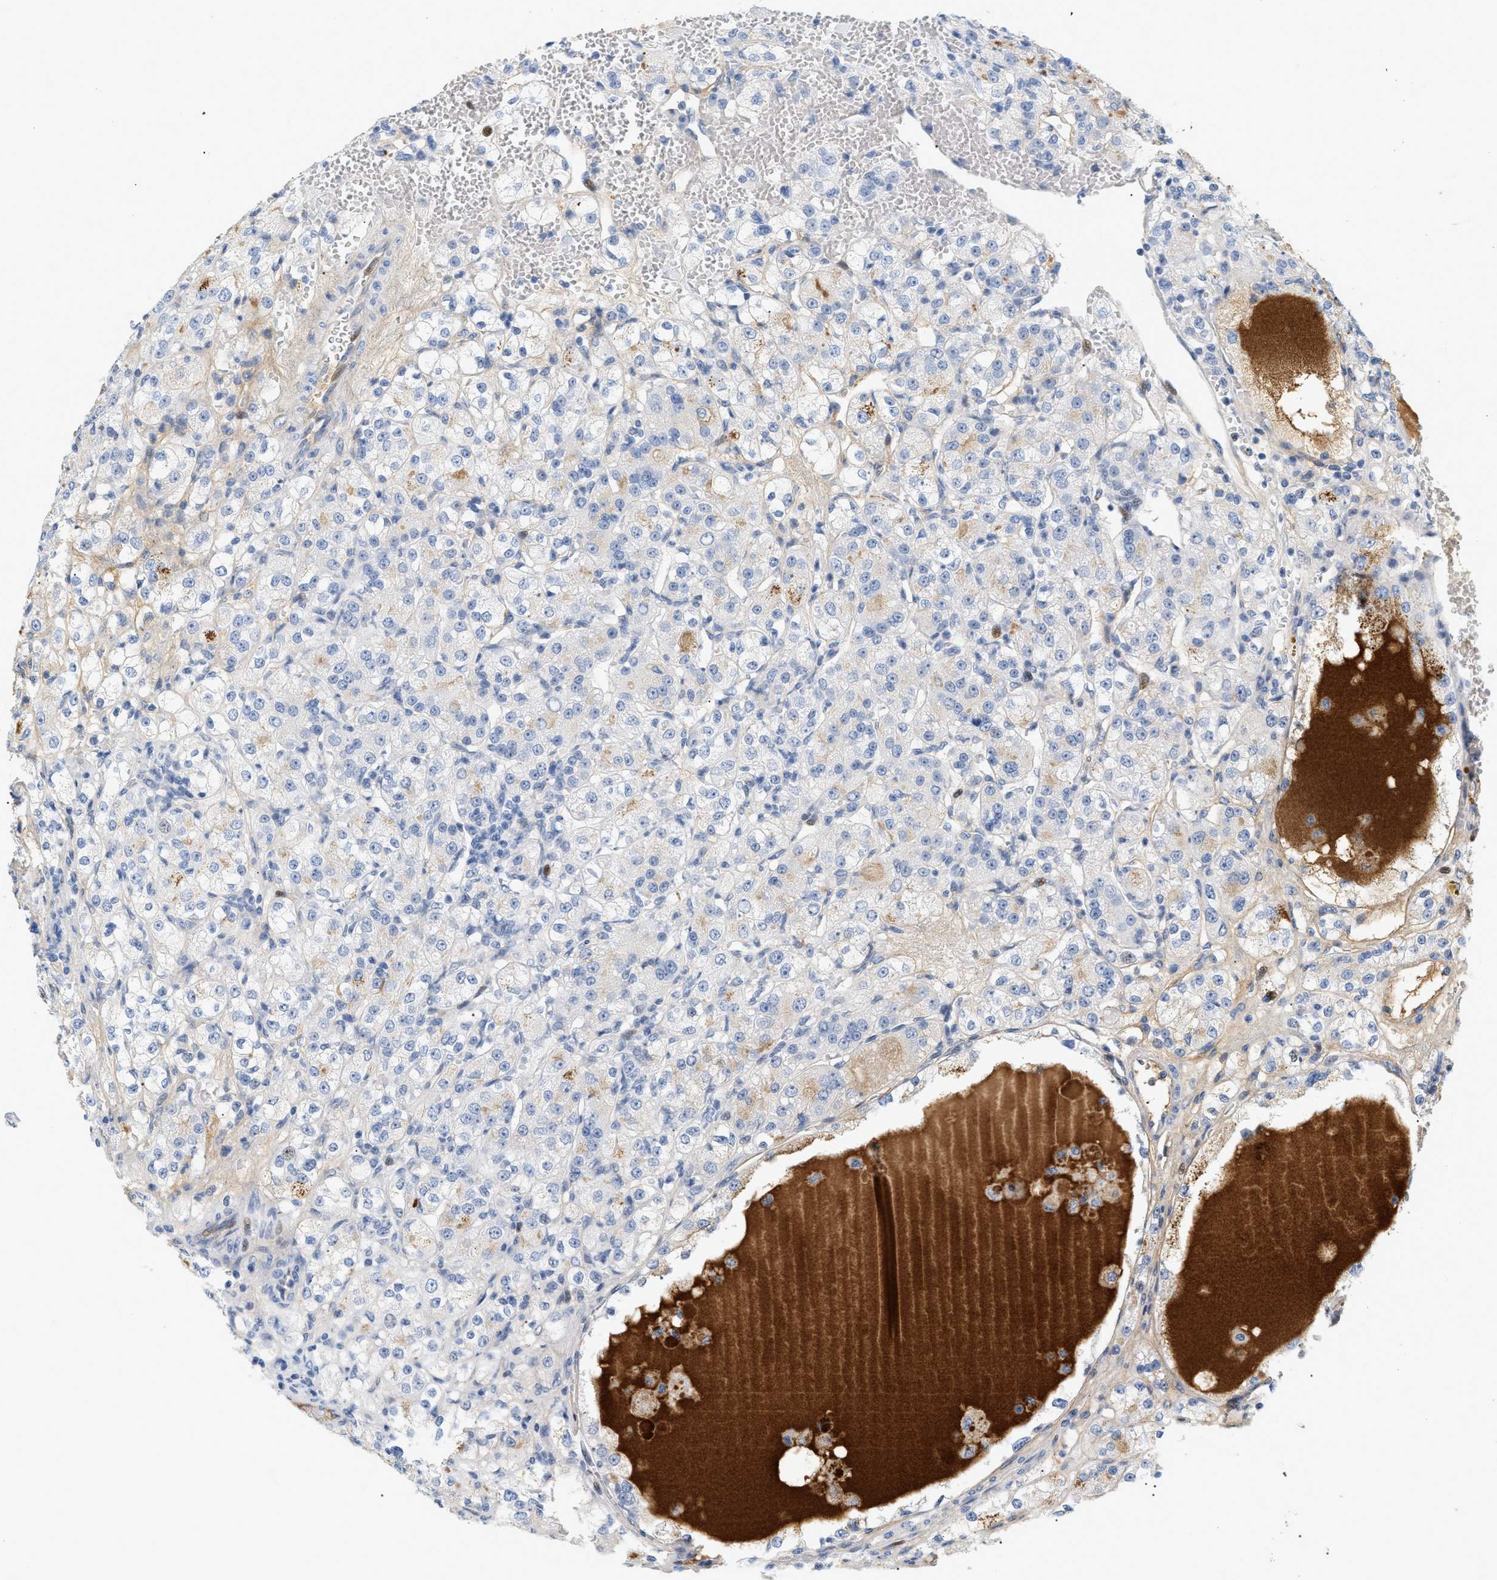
{"staining": {"intensity": "negative", "quantity": "none", "location": "none"}, "tissue": "renal cancer", "cell_type": "Tumor cells", "image_type": "cancer", "snomed": [{"axis": "morphology", "description": "Normal tissue, NOS"}, {"axis": "morphology", "description": "Adenocarcinoma, NOS"}, {"axis": "topography", "description": "Kidney"}], "caption": "Protein analysis of renal adenocarcinoma exhibits no significant positivity in tumor cells.", "gene": "CFH", "patient": {"sex": "male", "age": 61}}